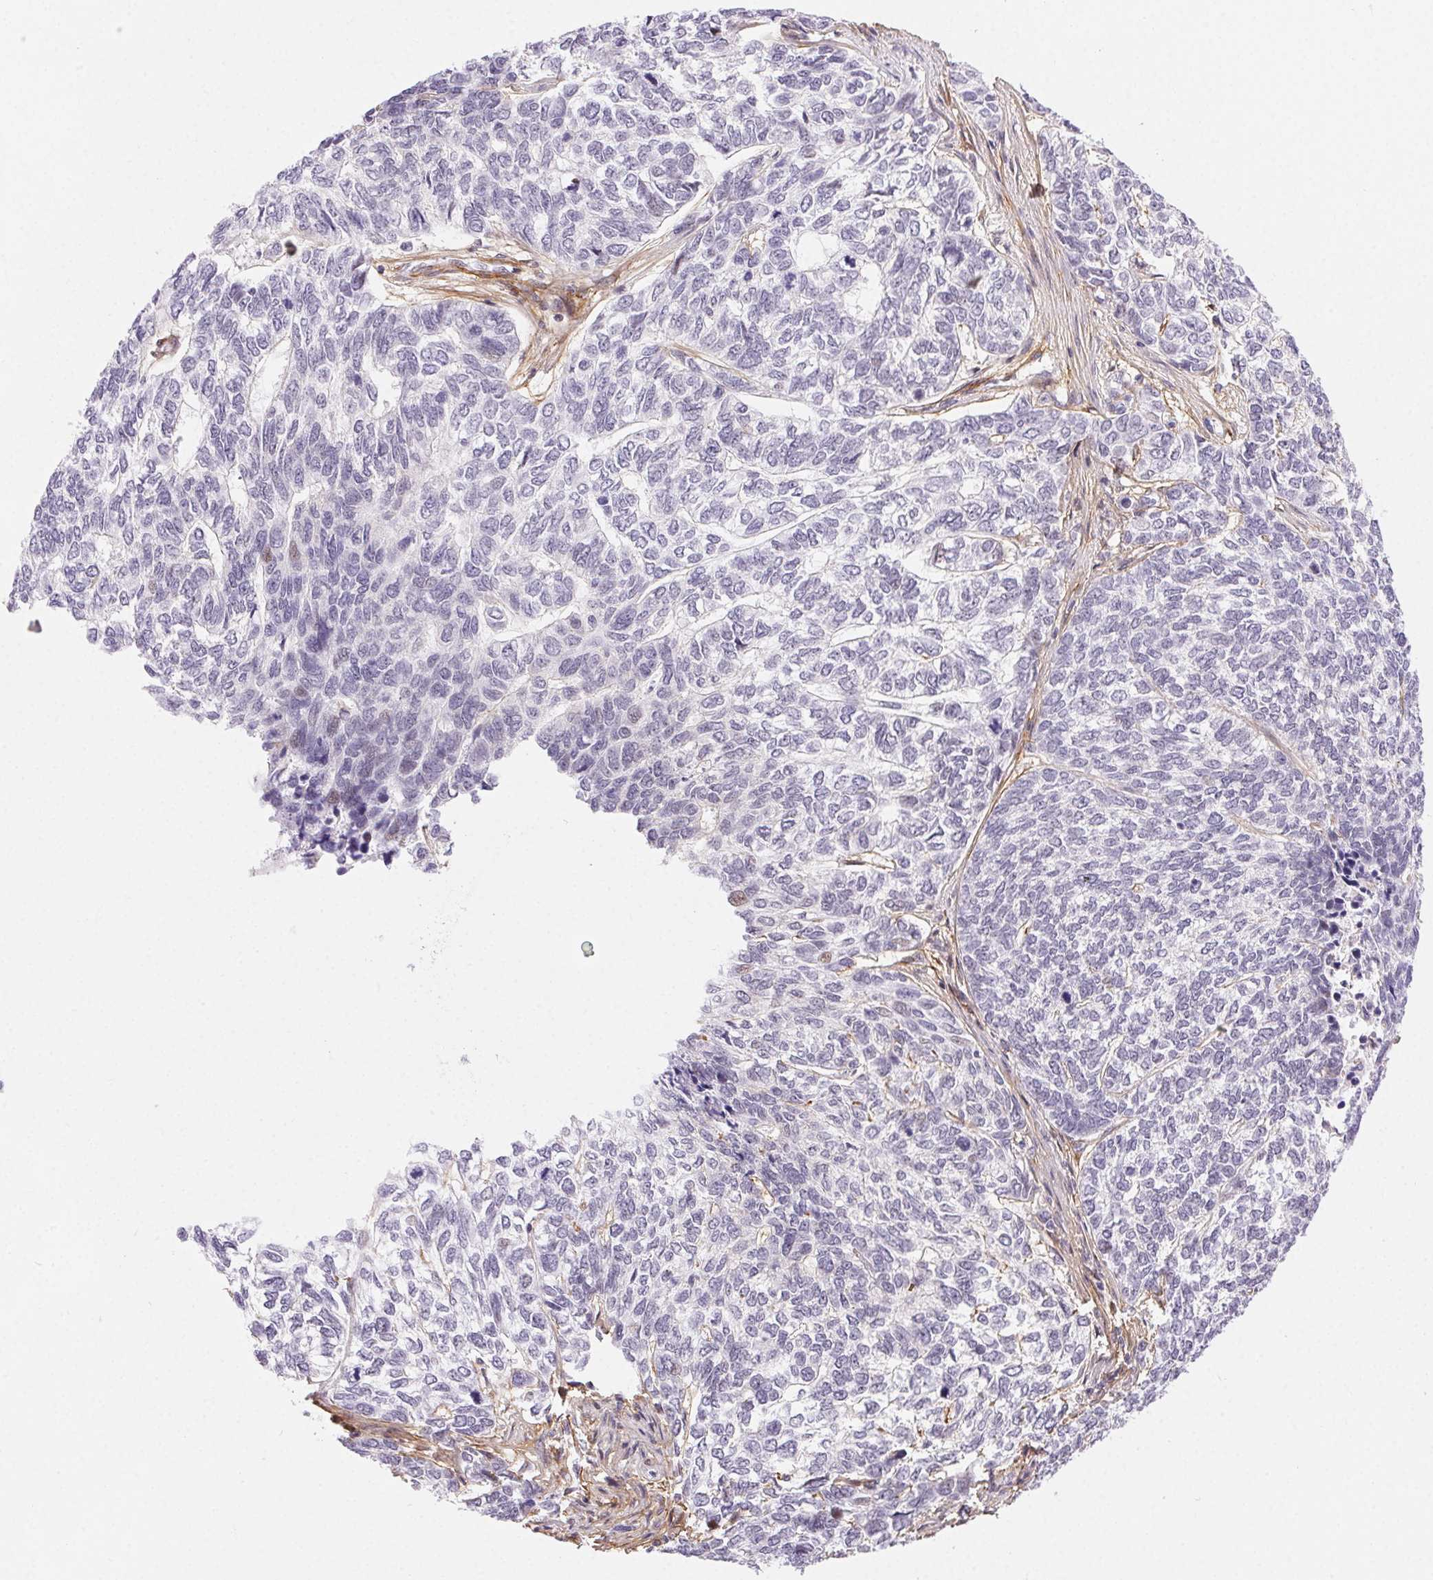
{"staining": {"intensity": "negative", "quantity": "none", "location": "none"}, "tissue": "skin cancer", "cell_type": "Tumor cells", "image_type": "cancer", "snomed": [{"axis": "morphology", "description": "Basal cell carcinoma"}, {"axis": "topography", "description": "Skin"}], "caption": "Immunohistochemistry (IHC) histopathology image of neoplastic tissue: basal cell carcinoma (skin) stained with DAB demonstrates no significant protein staining in tumor cells.", "gene": "PDZD2", "patient": {"sex": "female", "age": 65}}